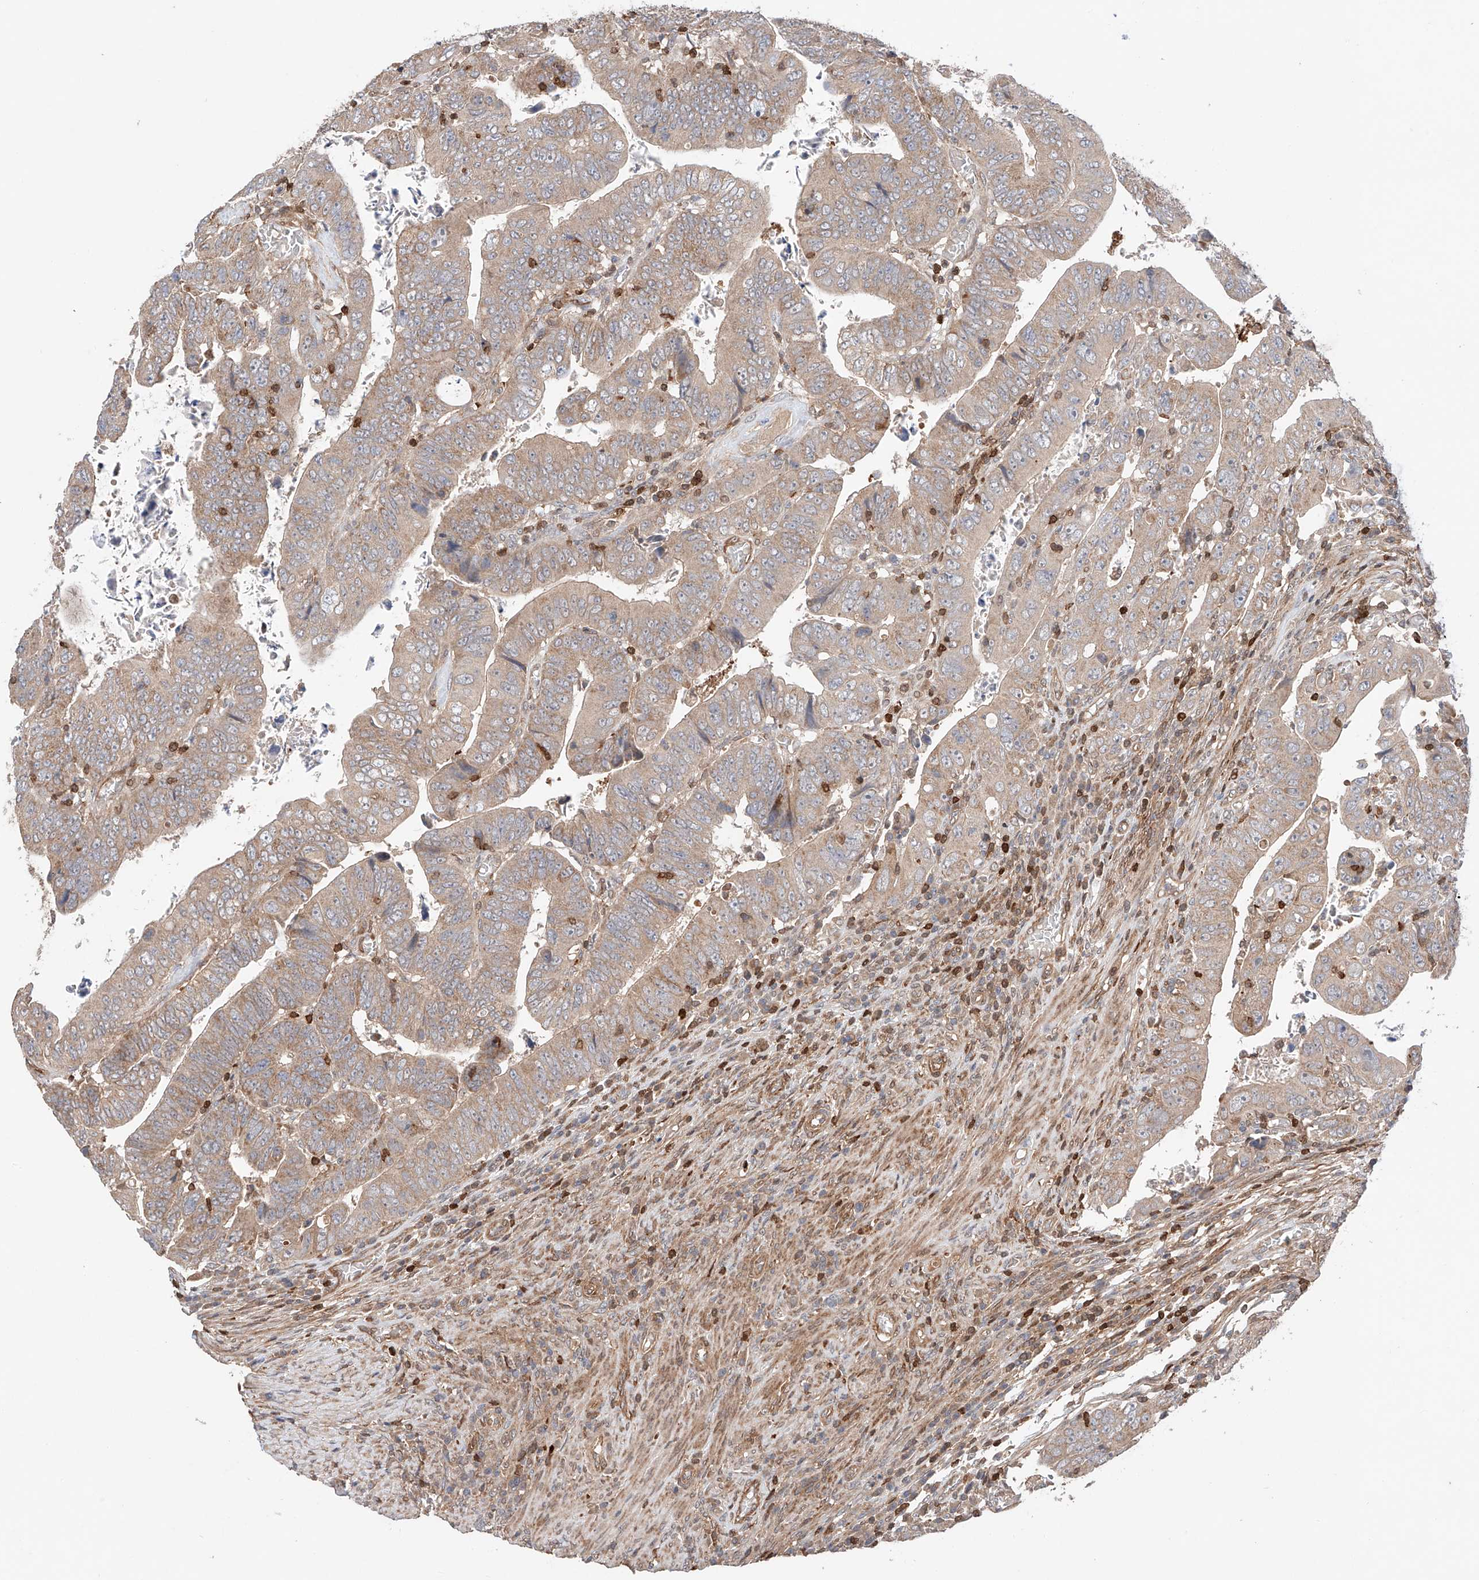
{"staining": {"intensity": "moderate", "quantity": ">75%", "location": "cytoplasmic/membranous"}, "tissue": "colorectal cancer", "cell_type": "Tumor cells", "image_type": "cancer", "snomed": [{"axis": "morphology", "description": "Normal tissue, NOS"}, {"axis": "morphology", "description": "Adenocarcinoma, NOS"}, {"axis": "topography", "description": "Rectum"}], "caption": "Human colorectal adenocarcinoma stained for a protein (brown) exhibits moderate cytoplasmic/membranous positive expression in about >75% of tumor cells.", "gene": "IGSF22", "patient": {"sex": "female", "age": 65}}